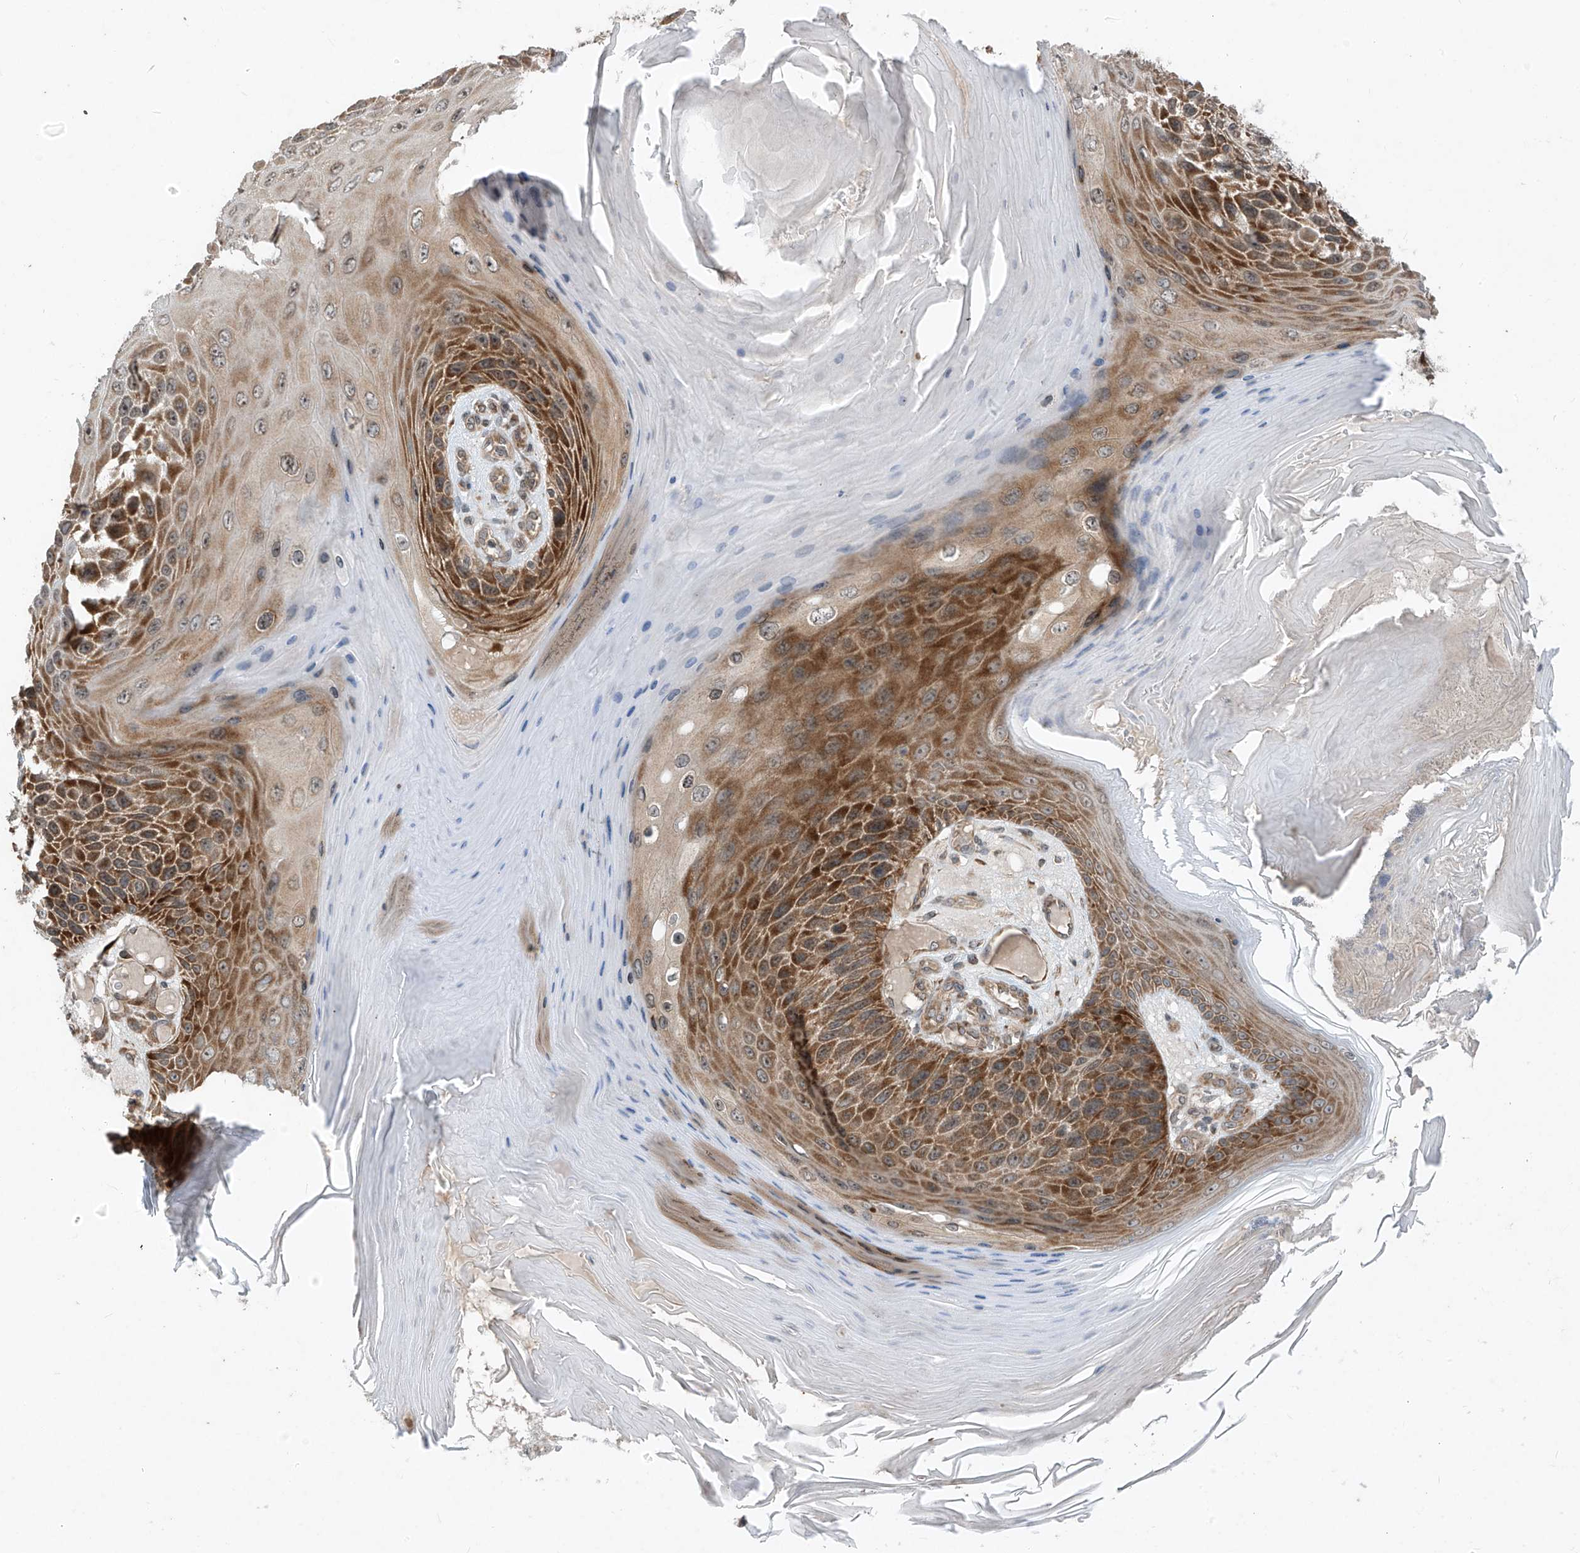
{"staining": {"intensity": "moderate", "quantity": "25%-75%", "location": "cytoplasmic/membranous"}, "tissue": "skin cancer", "cell_type": "Tumor cells", "image_type": "cancer", "snomed": [{"axis": "morphology", "description": "Squamous cell carcinoma, NOS"}, {"axis": "topography", "description": "Skin"}], "caption": "High-power microscopy captured an immunohistochemistry micrograph of skin cancer, revealing moderate cytoplasmic/membranous staining in approximately 25%-75% of tumor cells.", "gene": "RPL34", "patient": {"sex": "female", "age": 88}}